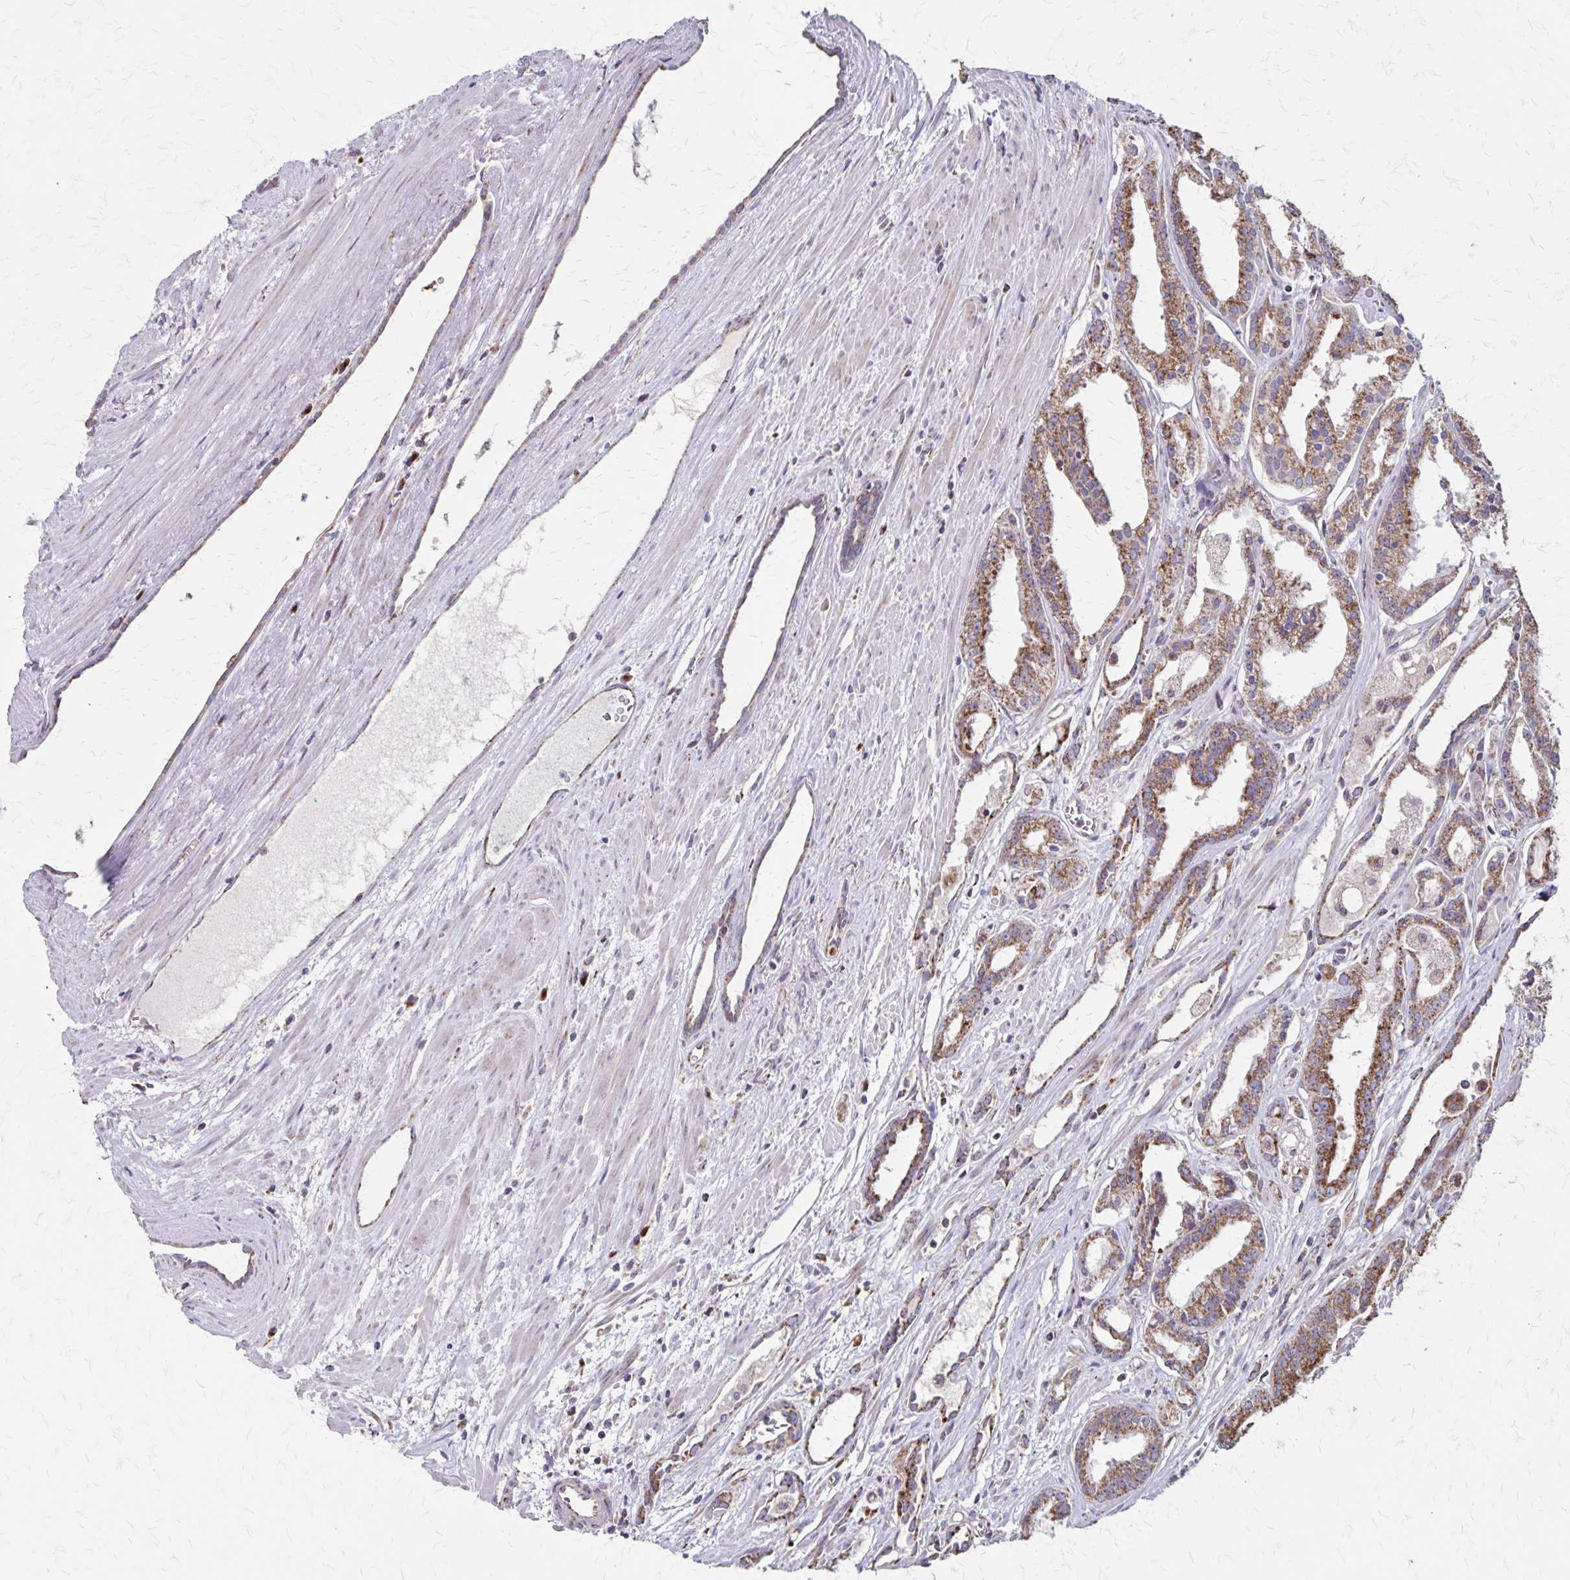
{"staining": {"intensity": "moderate", "quantity": ">75%", "location": "cytoplasmic/membranous"}, "tissue": "prostate cancer", "cell_type": "Tumor cells", "image_type": "cancer", "snomed": [{"axis": "morphology", "description": "Adenocarcinoma, High grade"}, {"axis": "topography", "description": "Prostate"}], "caption": "Immunohistochemistry histopathology image of neoplastic tissue: human high-grade adenocarcinoma (prostate) stained using immunohistochemistry (IHC) exhibits medium levels of moderate protein expression localized specifically in the cytoplasmic/membranous of tumor cells, appearing as a cytoplasmic/membranous brown color.", "gene": "NFS1", "patient": {"sex": "male", "age": 68}}